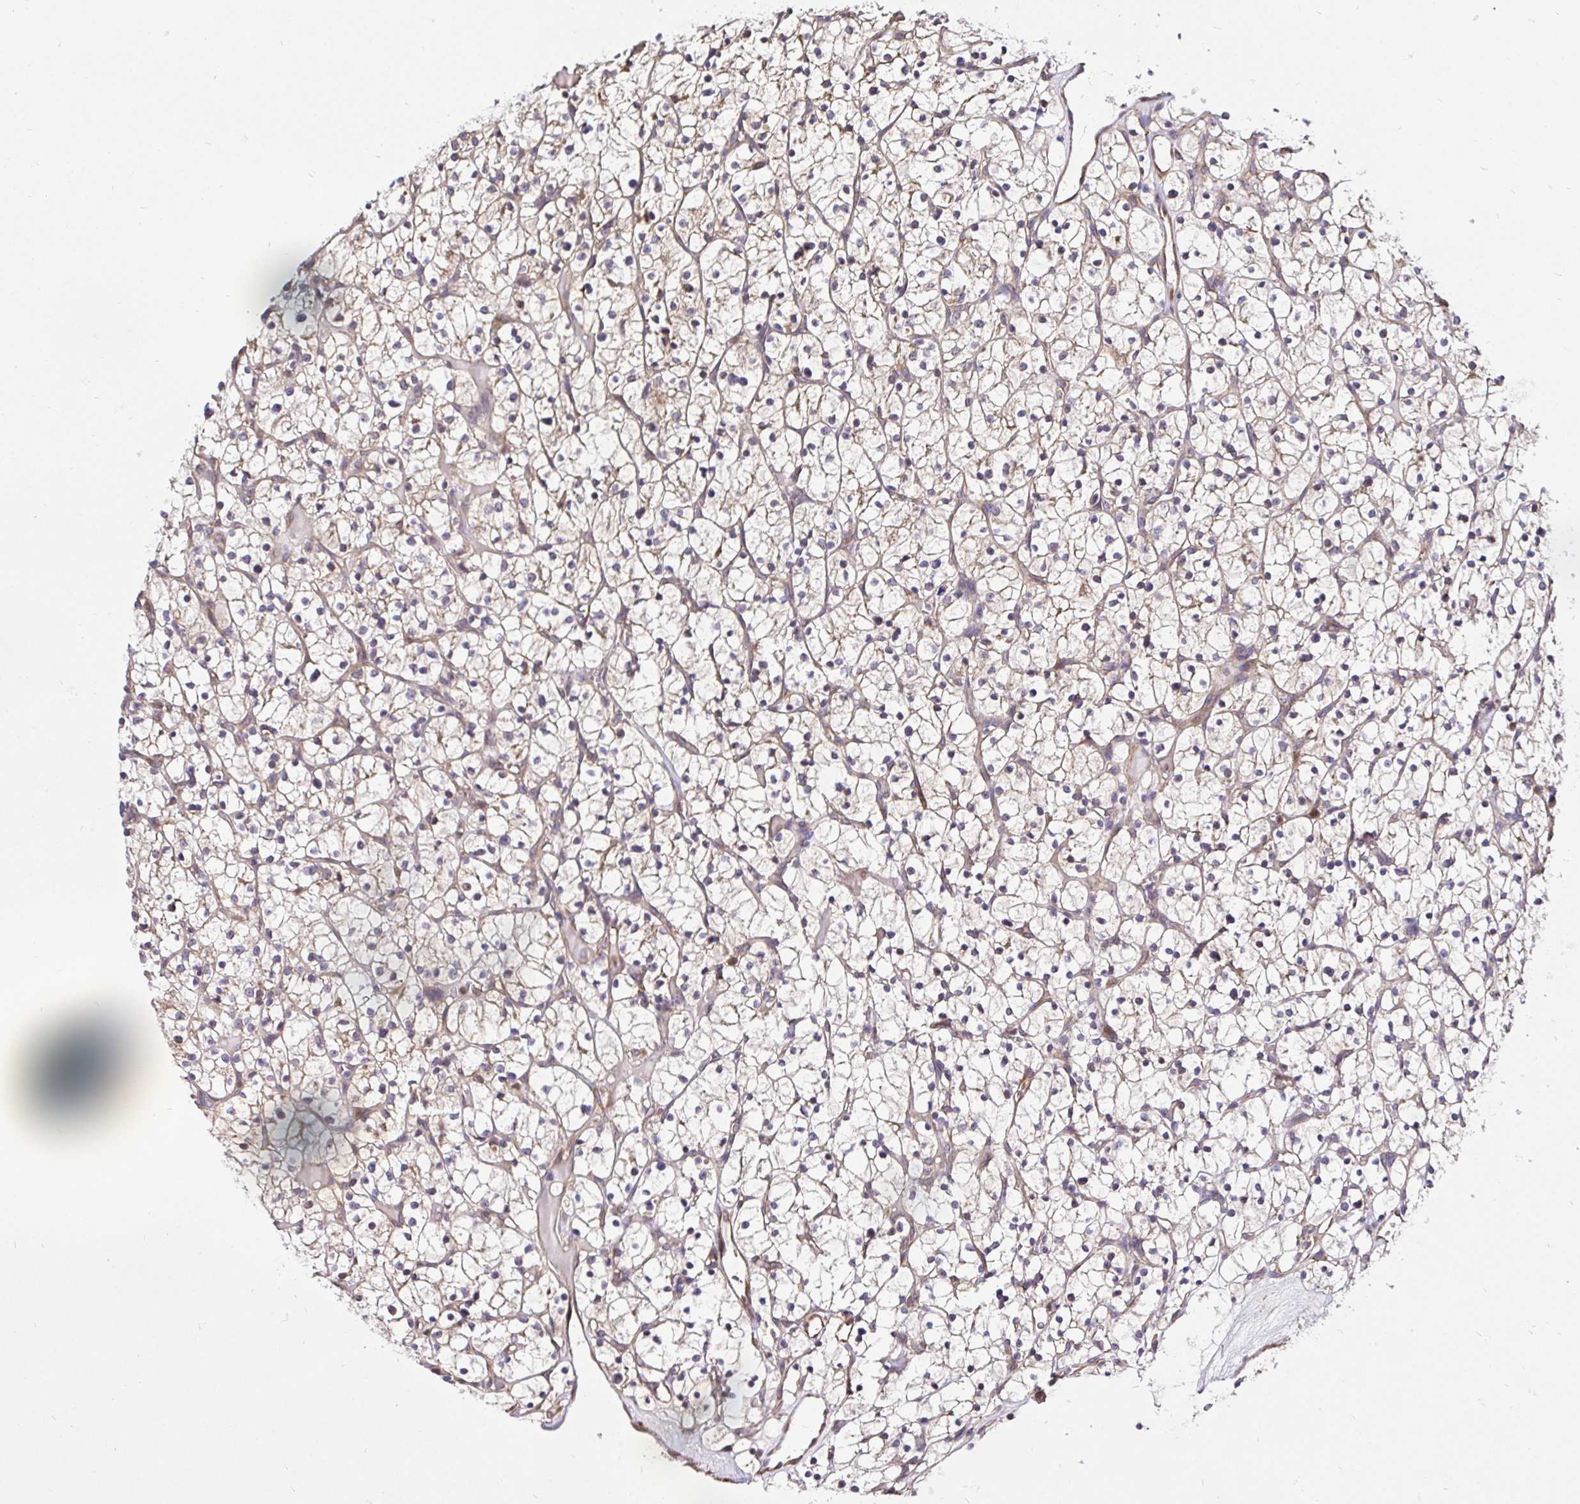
{"staining": {"intensity": "weak", "quantity": "25%-75%", "location": "cytoplasmic/membranous"}, "tissue": "renal cancer", "cell_type": "Tumor cells", "image_type": "cancer", "snomed": [{"axis": "morphology", "description": "Adenocarcinoma, NOS"}, {"axis": "topography", "description": "Kidney"}], "caption": "Protein staining of renal cancer (adenocarcinoma) tissue shows weak cytoplasmic/membranous expression in approximately 25%-75% of tumor cells. The protein is shown in brown color, while the nuclei are stained blue.", "gene": "CCDC122", "patient": {"sex": "female", "age": 64}}